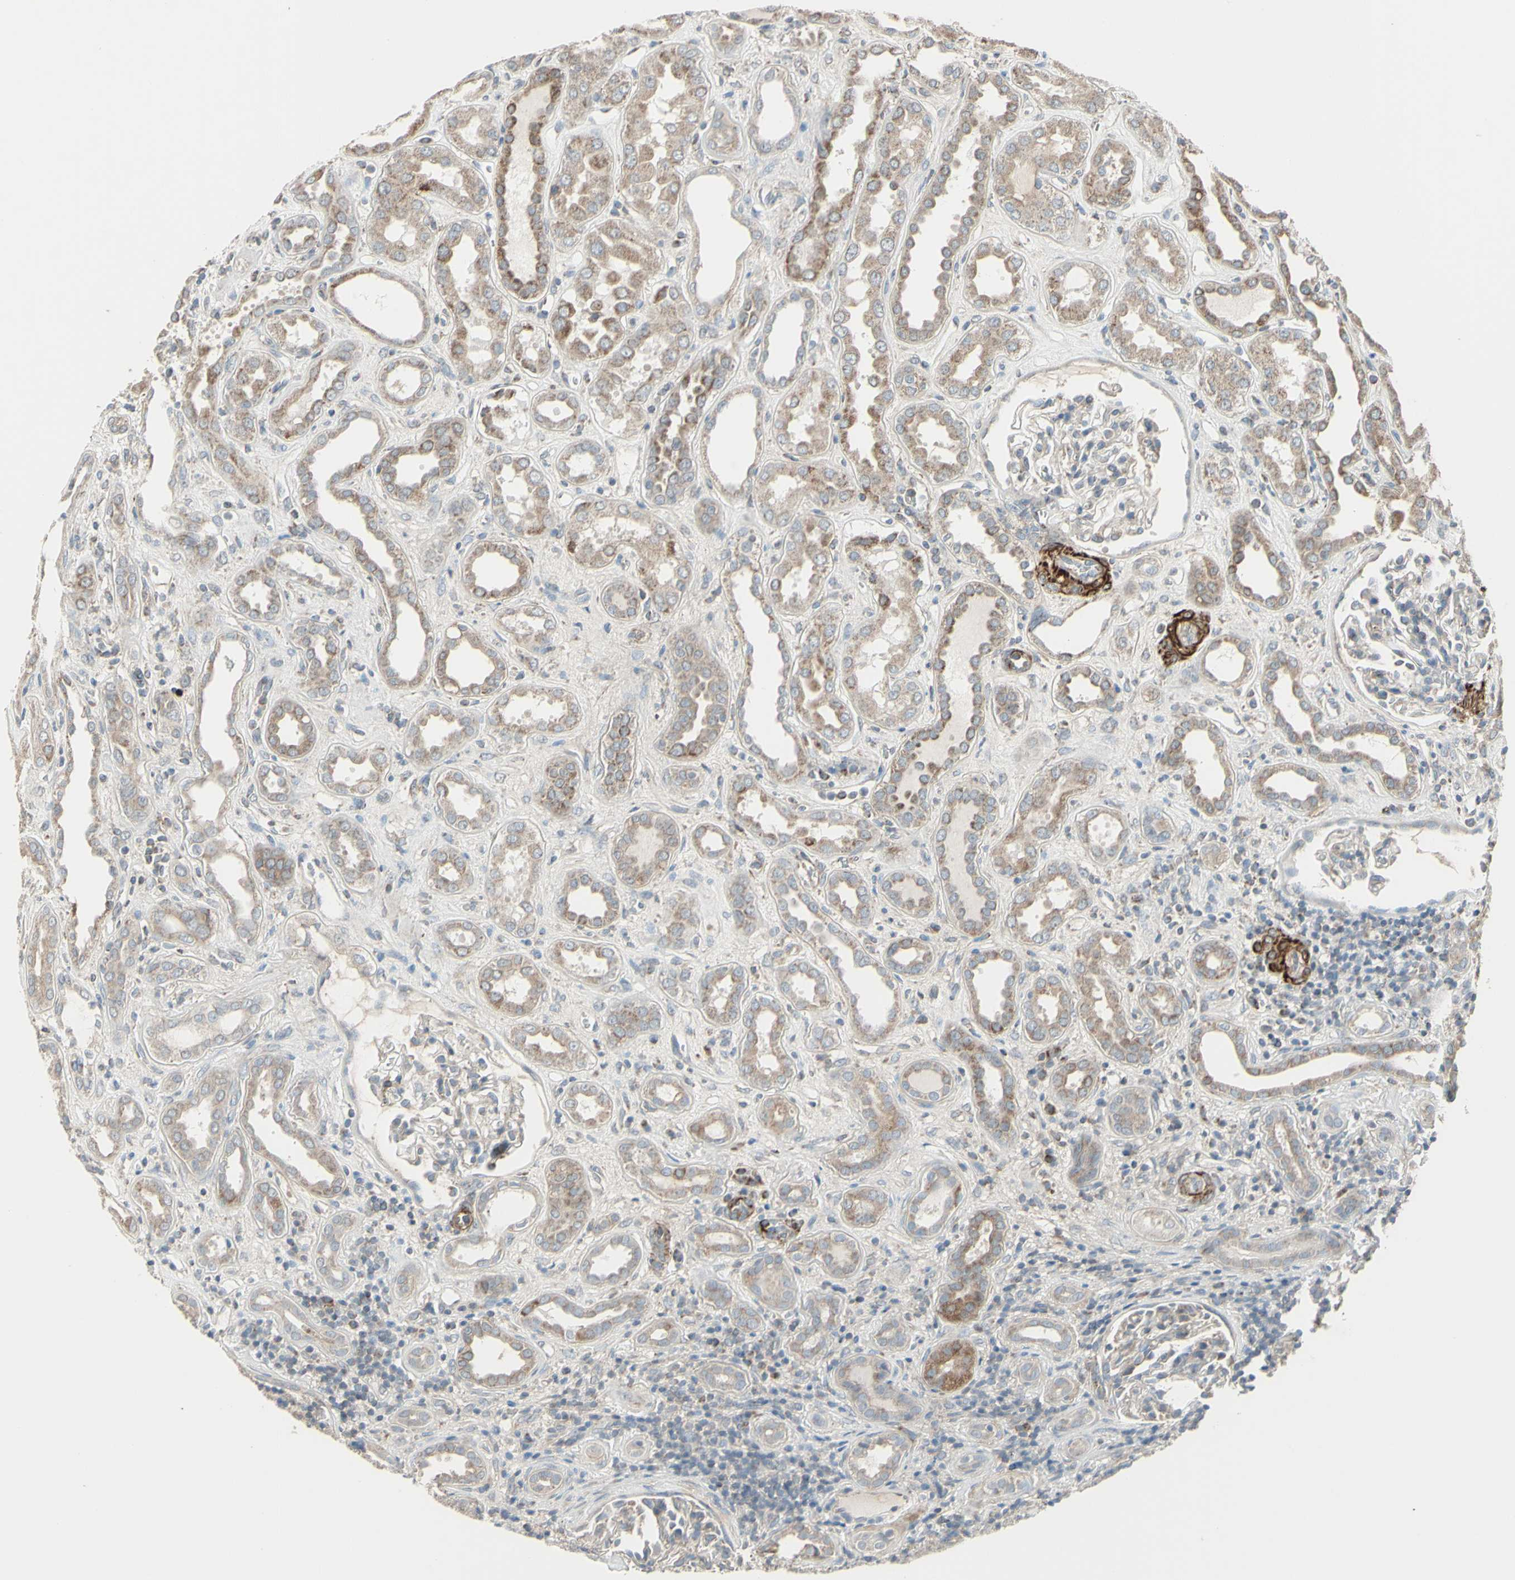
{"staining": {"intensity": "weak", "quantity": "25%-75%", "location": "cytoplasmic/membranous"}, "tissue": "kidney", "cell_type": "Cells in glomeruli", "image_type": "normal", "snomed": [{"axis": "morphology", "description": "Normal tissue, NOS"}, {"axis": "topography", "description": "Kidney"}], "caption": "Normal kidney demonstrates weak cytoplasmic/membranous expression in about 25%-75% of cells in glomeruli.", "gene": "FAM171B", "patient": {"sex": "male", "age": 59}}